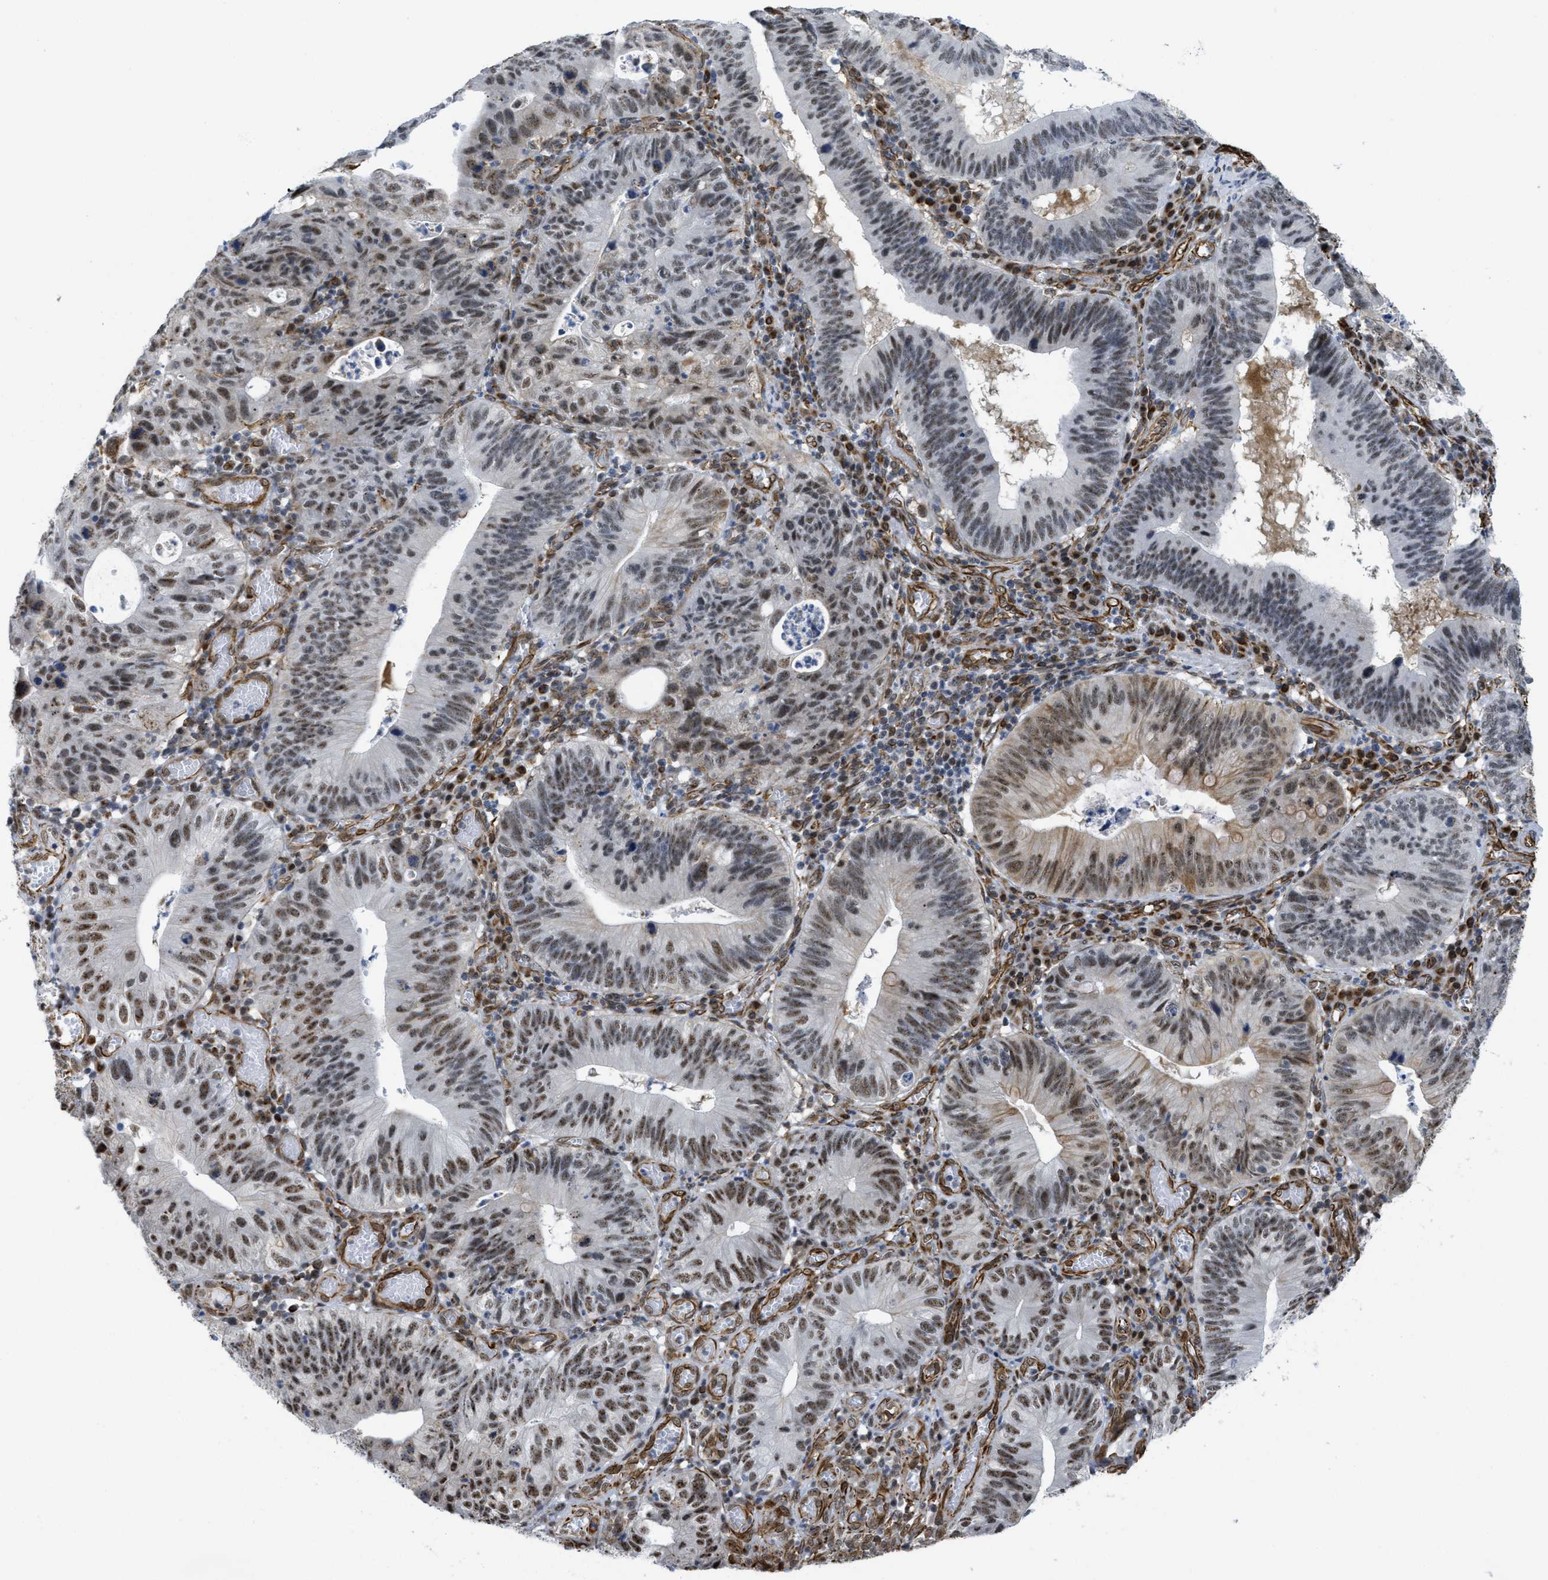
{"staining": {"intensity": "moderate", "quantity": "25%-75%", "location": "nuclear"}, "tissue": "stomach cancer", "cell_type": "Tumor cells", "image_type": "cancer", "snomed": [{"axis": "morphology", "description": "Adenocarcinoma, NOS"}, {"axis": "topography", "description": "Stomach"}], "caption": "Protein expression by immunohistochemistry reveals moderate nuclear positivity in approximately 25%-75% of tumor cells in stomach cancer (adenocarcinoma). The protein of interest is stained brown, and the nuclei are stained in blue (DAB IHC with brightfield microscopy, high magnification).", "gene": "LRRC8B", "patient": {"sex": "male", "age": 59}}